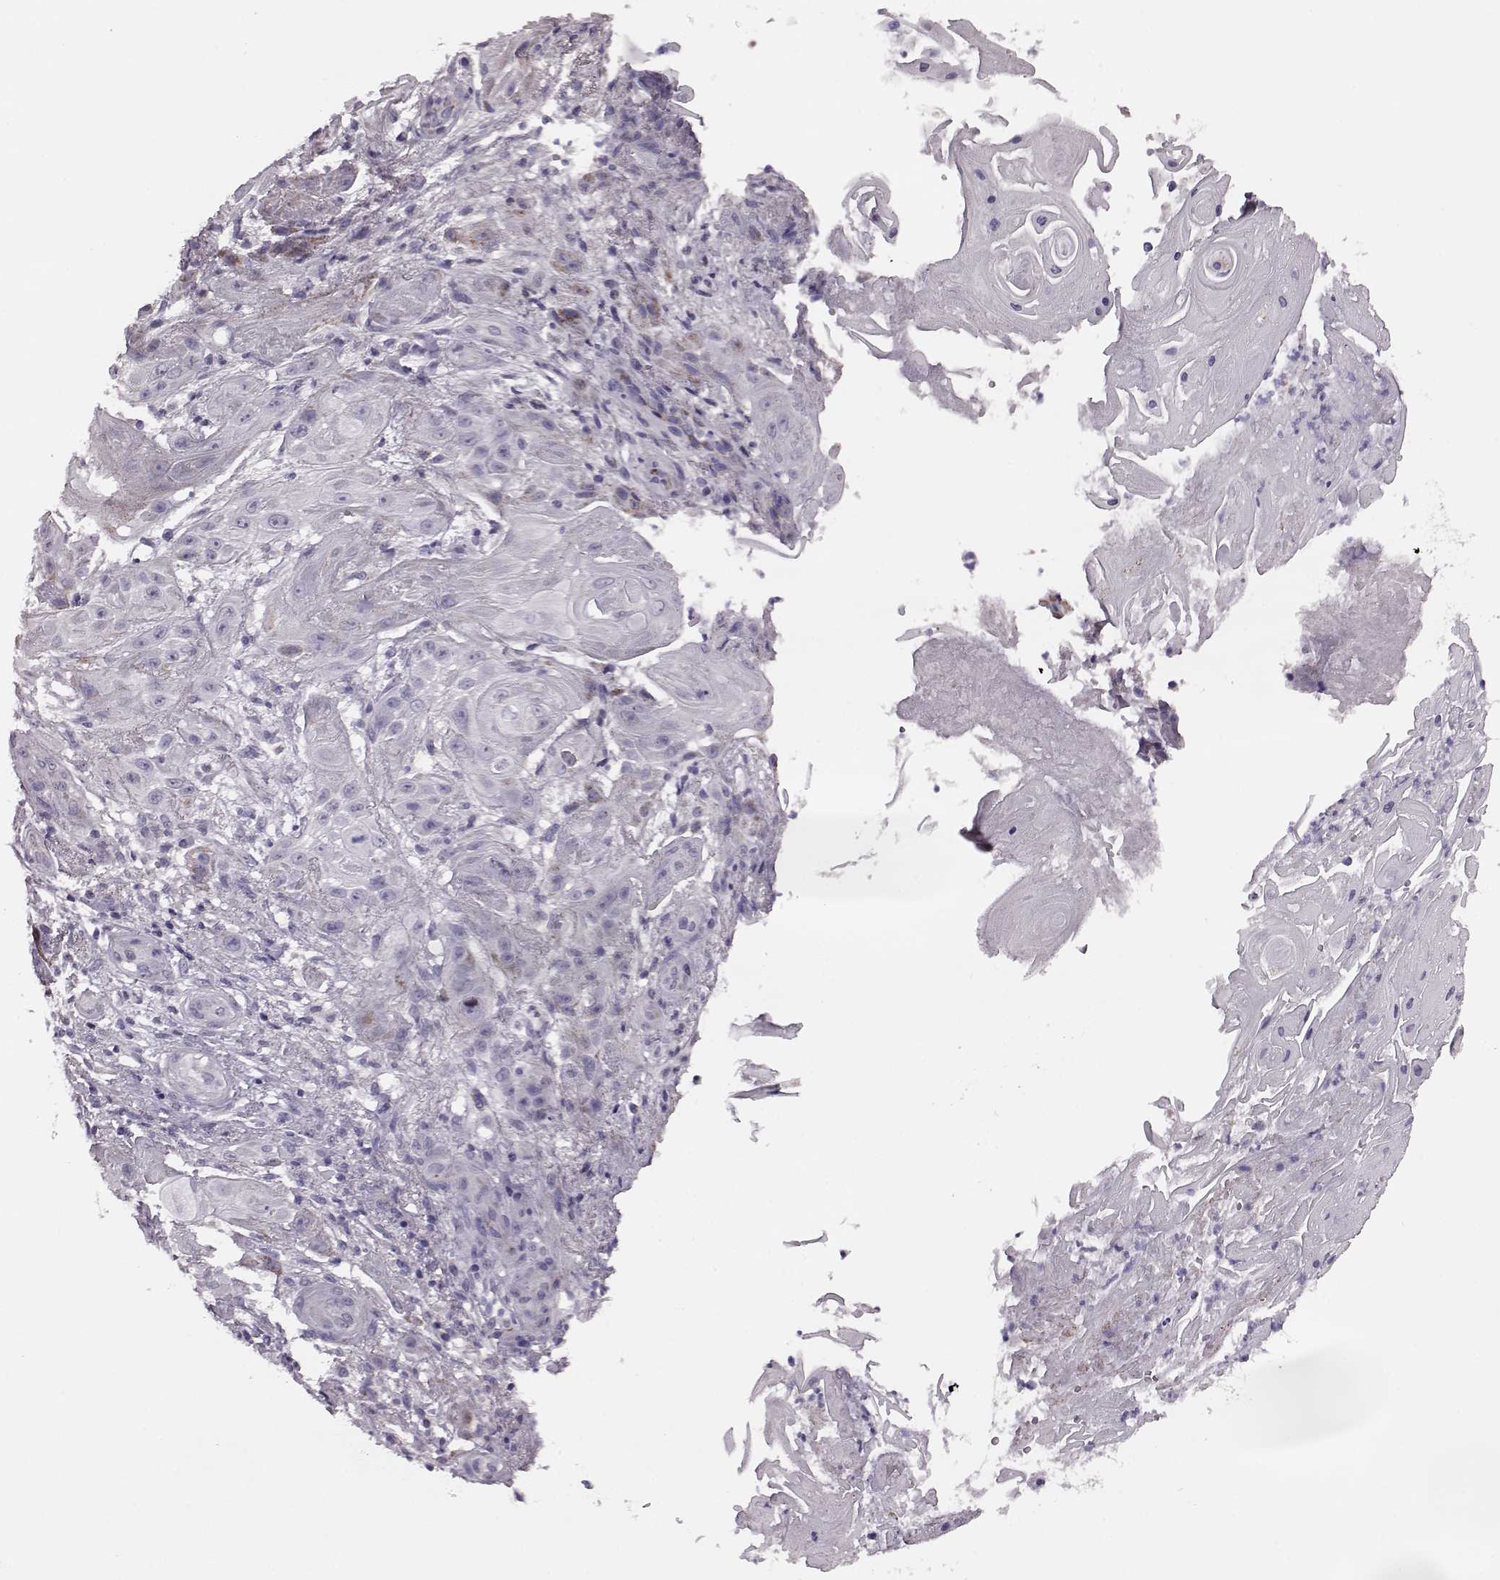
{"staining": {"intensity": "moderate", "quantity": "<25%", "location": "cytoplasmic/membranous"}, "tissue": "skin cancer", "cell_type": "Tumor cells", "image_type": "cancer", "snomed": [{"axis": "morphology", "description": "Squamous cell carcinoma, NOS"}, {"axis": "topography", "description": "Skin"}], "caption": "A brown stain highlights moderate cytoplasmic/membranous expression of a protein in skin cancer (squamous cell carcinoma) tumor cells.", "gene": "RIMS2", "patient": {"sex": "male", "age": 62}}